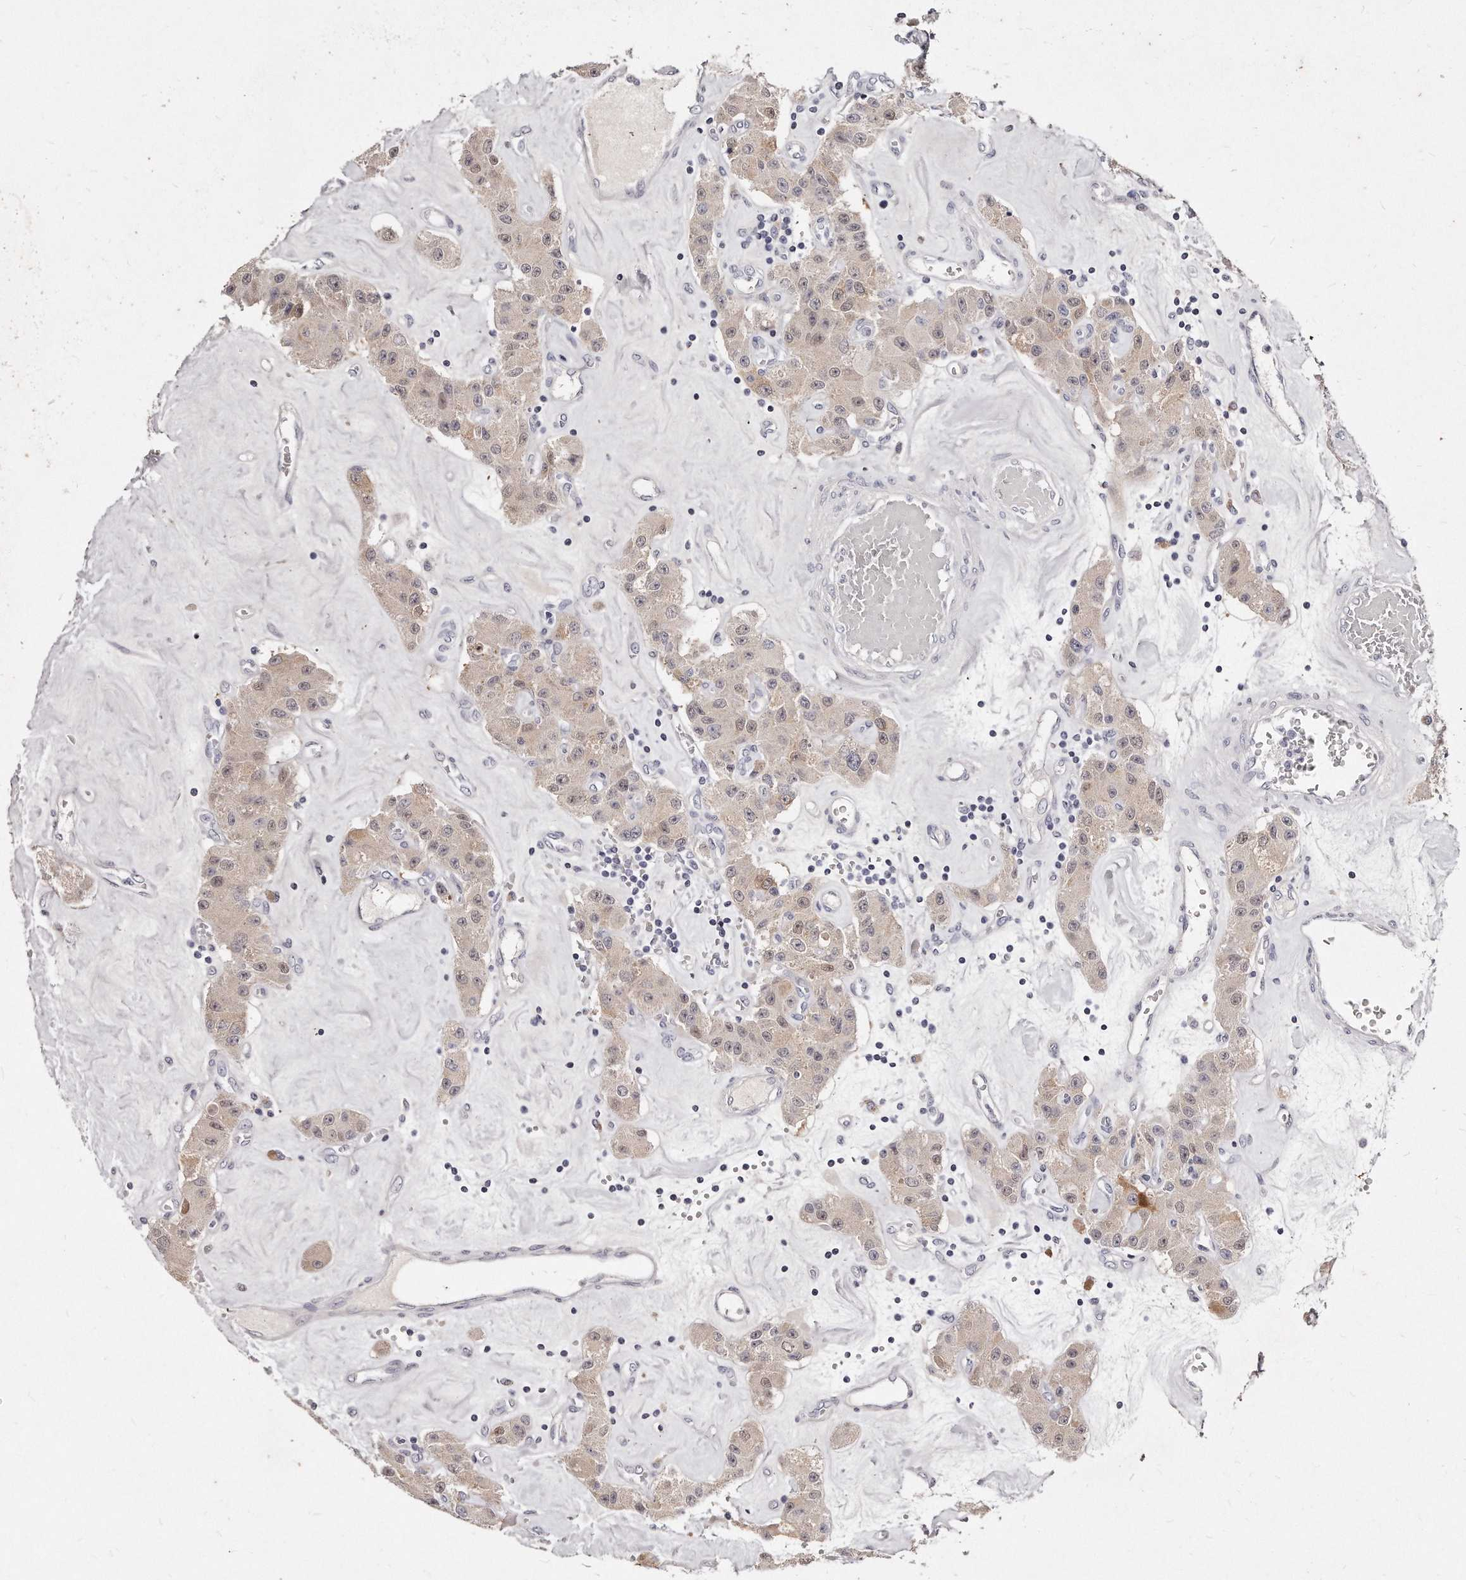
{"staining": {"intensity": "weak", "quantity": "25%-75%", "location": "cytoplasmic/membranous"}, "tissue": "carcinoid", "cell_type": "Tumor cells", "image_type": "cancer", "snomed": [{"axis": "morphology", "description": "Carcinoid, malignant, NOS"}, {"axis": "topography", "description": "Pancreas"}], "caption": "Immunohistochemical staining of human carcinoid displays low levels of weak cytoplasmic/membranous expression in about 25%-75% of tumor cells.", "gene": "GDA", "patient": {"sex": "male", "age": 41}}